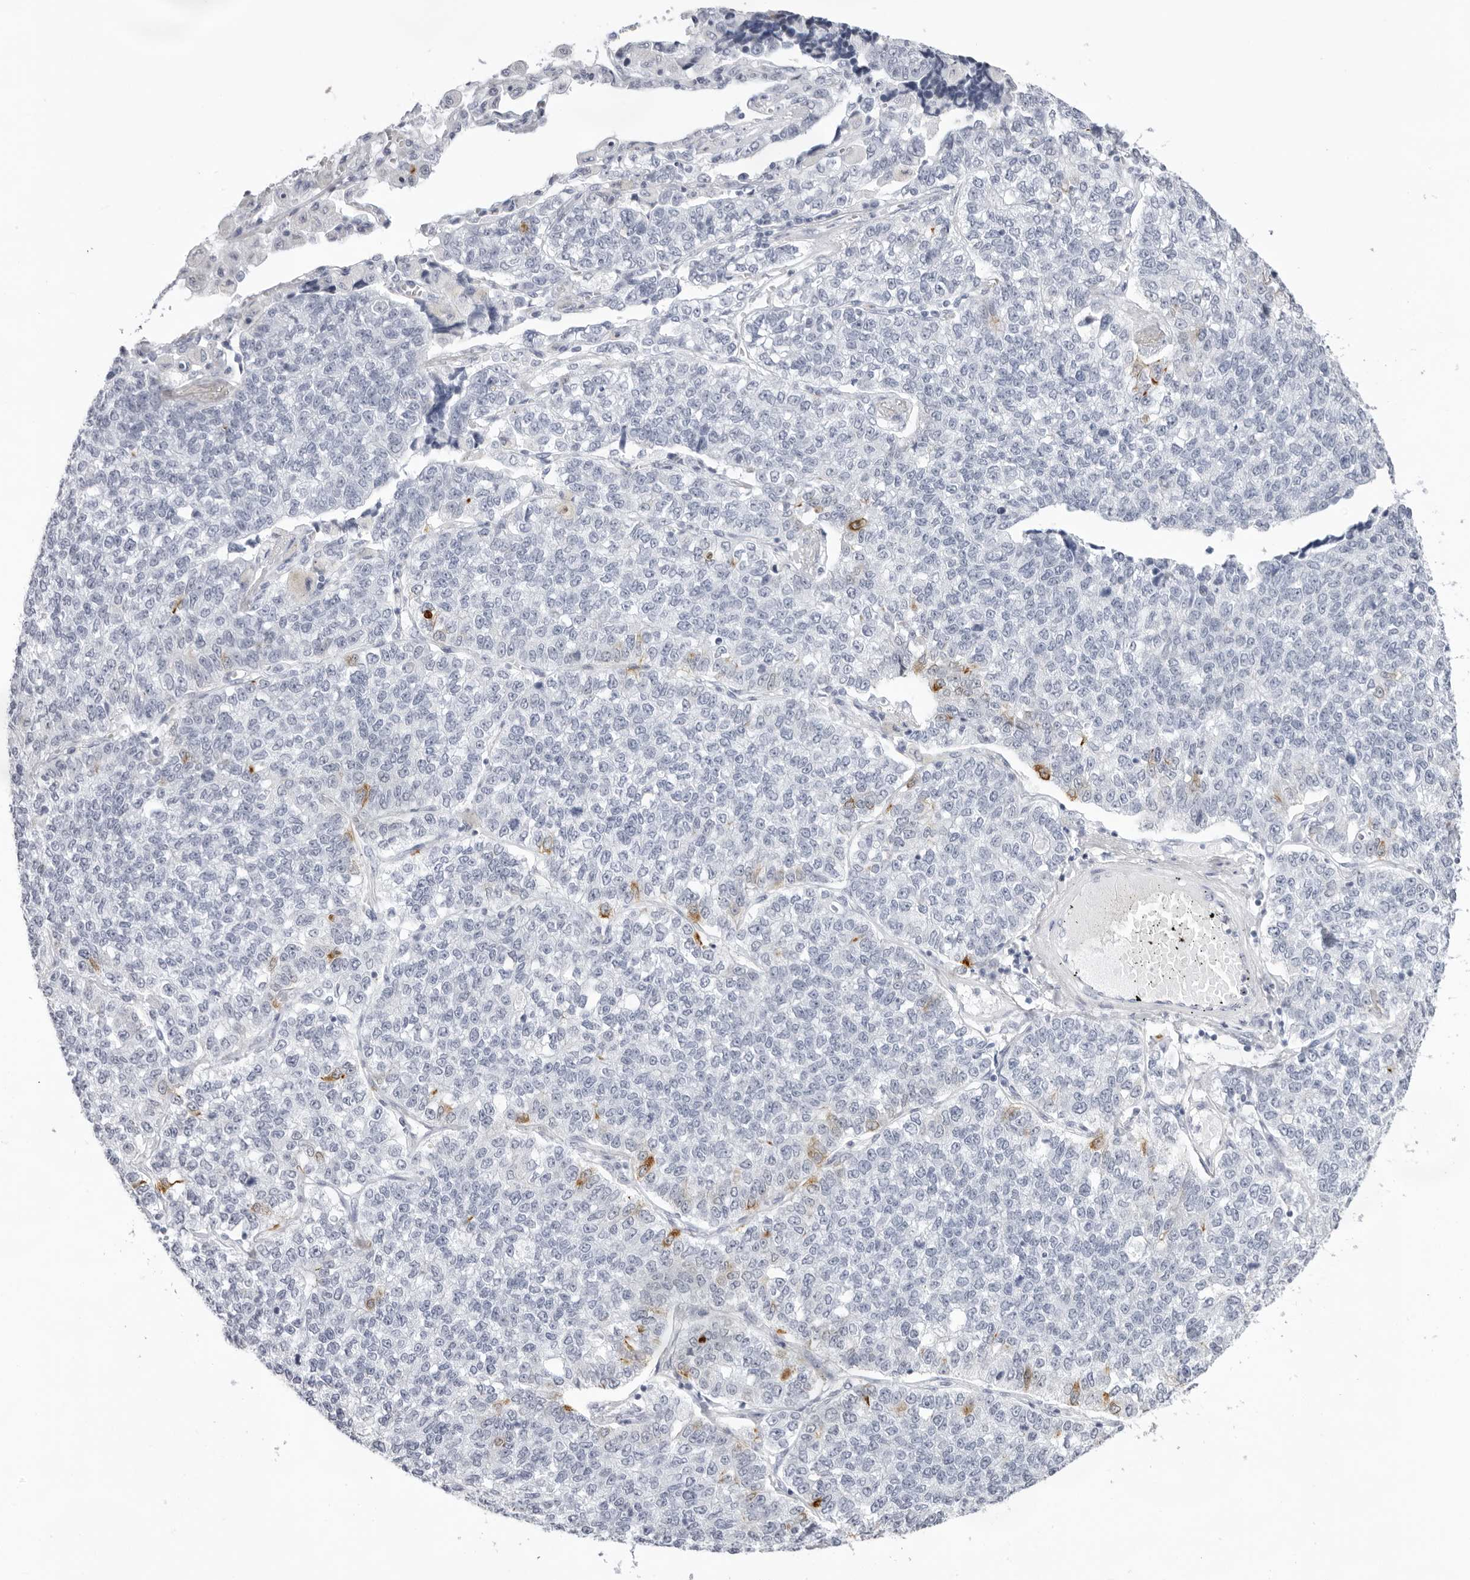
{"staining": {"intensity": "moderate", "quantity": "<25%", "location": "cytoplasmic/membranous"}, "tissue": "lung cancer", "cell_type": "Tumor cells", "image_type": "cancer", "snomed": [{"axis": "morphology", "description": "Adenocarcinoma, NOS"}, {"axis": "topography", "description": "Lung"}], "caption": "Human lung adenocarcinoma stained with a protein marker shows moderate staining in tumor cells.", "gene": "KLK12", "patient": {"sex": "male", "age": 49}}